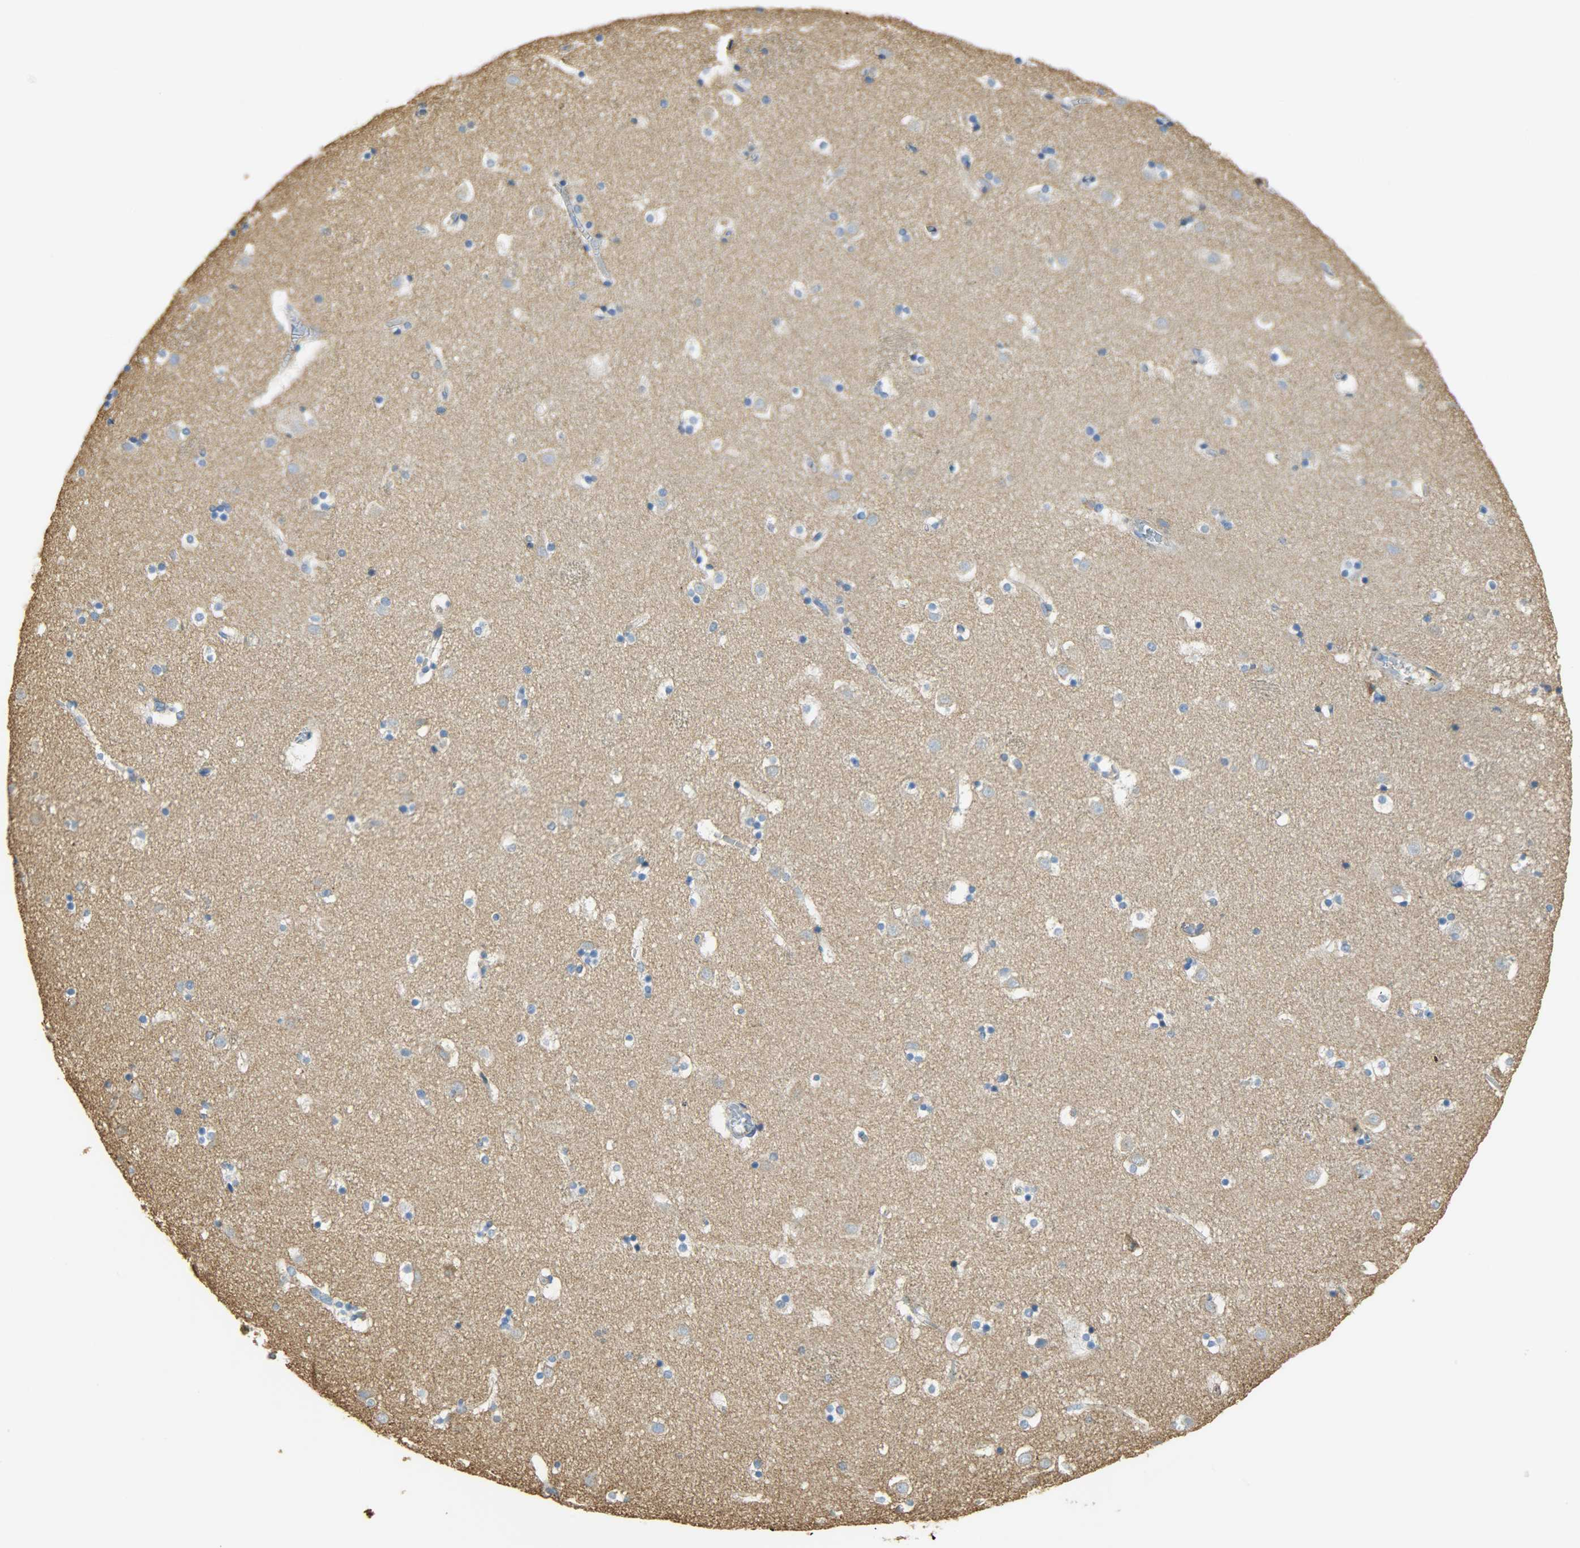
{"staining": {"intensity": "negative", "quantity": "none", "location": "none"}, "tissue": "caudate", "cell_type": "Glial cells", "image_type": "normal", "snomed": [{"axis": "morphology", "description": "Normal tissue, NOS"}, {"axis": "topography", "description": "Lateral ventricle wall"}], "caption": "A micrograph of human caudate is negative for staining in glial cells. (DAB immunohistochemistry with hematoxylin counter stain).", "gene": "ANXA6", "patient": {"sex": "male", "age": 45}}